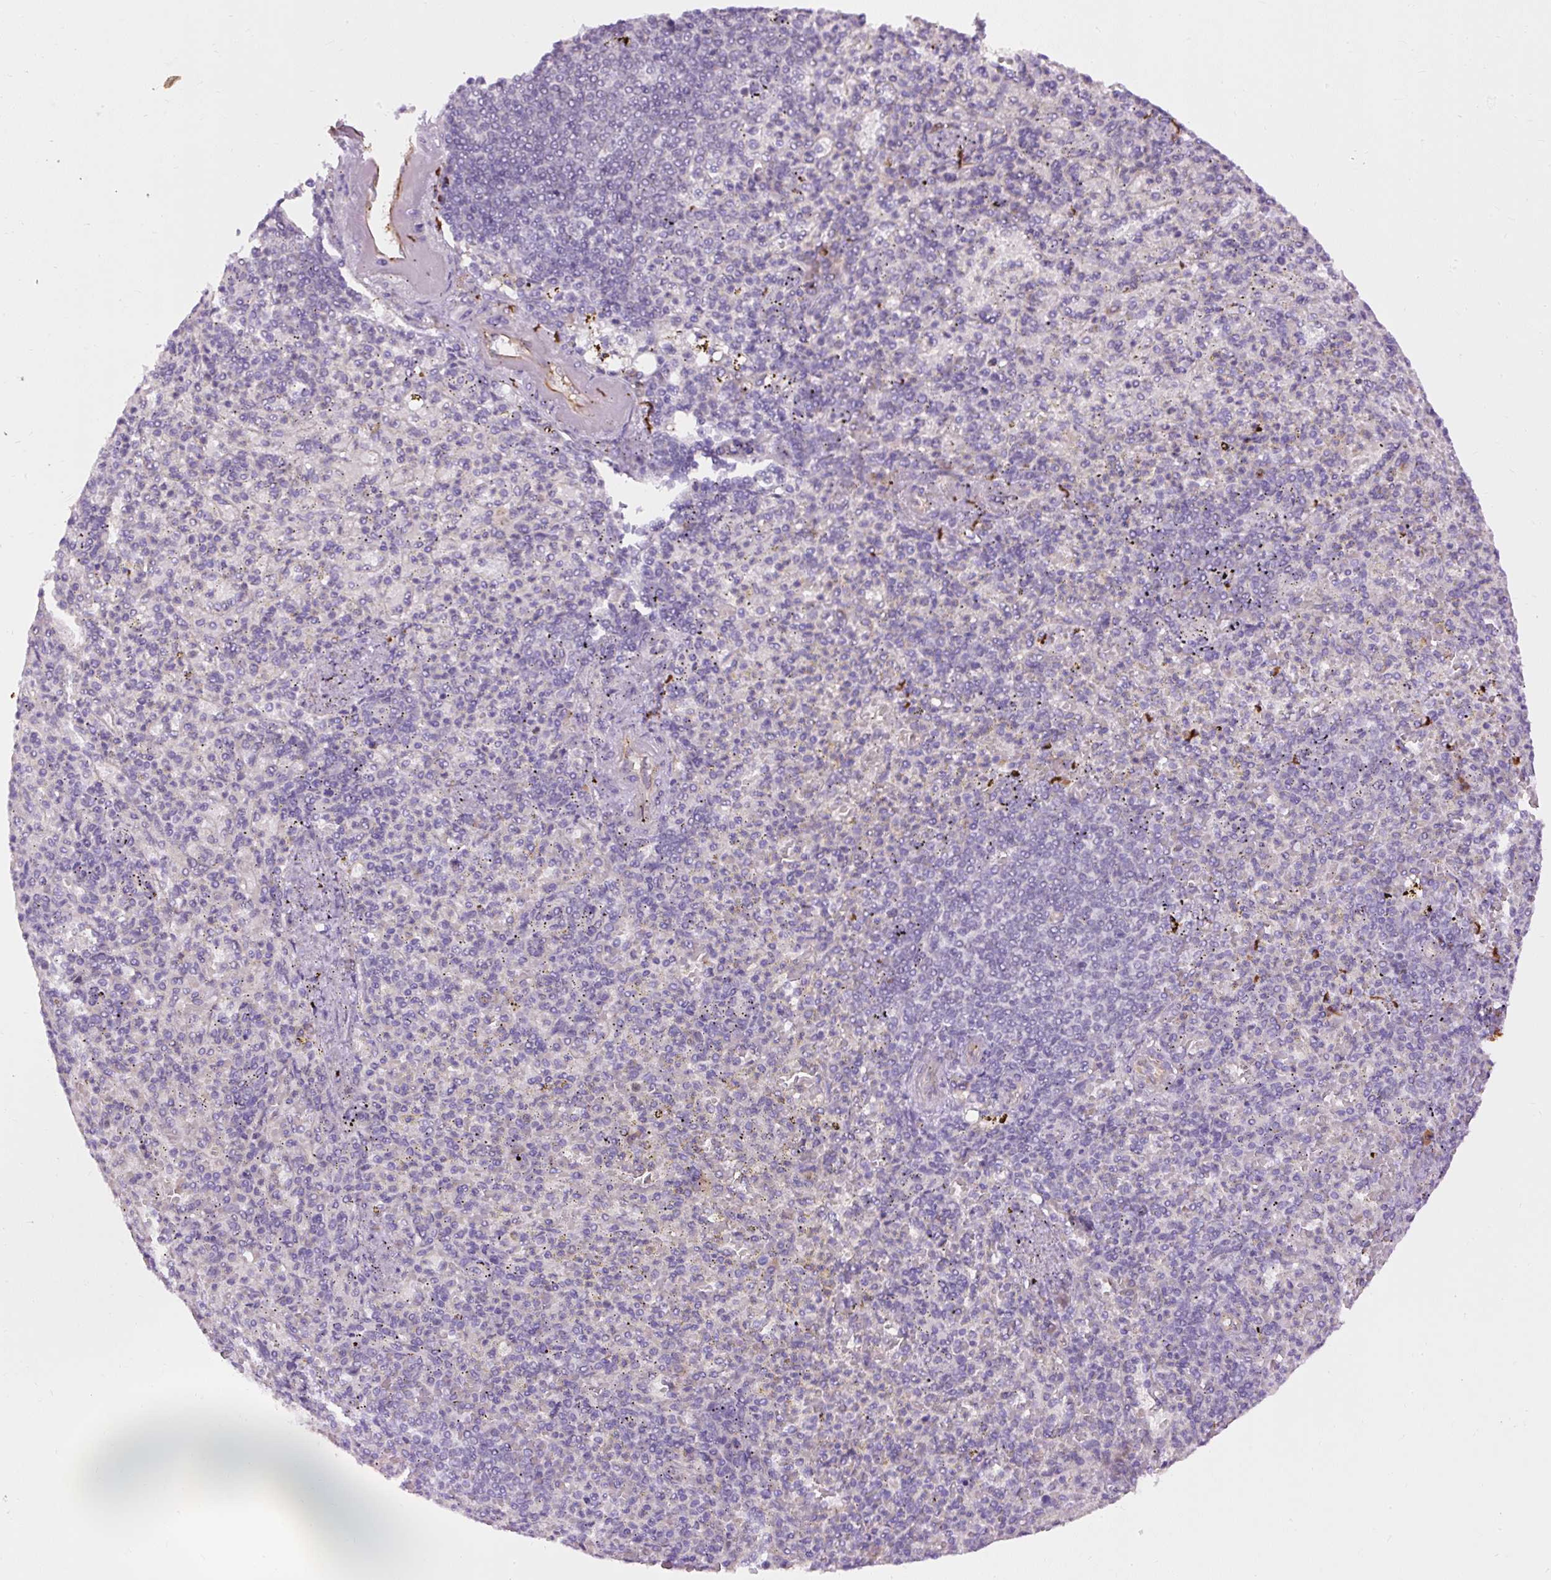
{"staining": {"intensity": "negative", "quantity": "none", "location": "none"}, "tissue": "spleen", "cell_type": "Cells in red pulp", "image_type": "normal", "snomed": [{"axis": "morphology", "description": "Normal tissue, NOS"}, {"axis": "topography", "description": "Spleen"}], "caption": "Immunohistochemical staining of unremarkable human spleen shows no significant staining in cells in red pulp.", "gene": "FAM149A", "patient": {"sex": "female", "age": 74}}